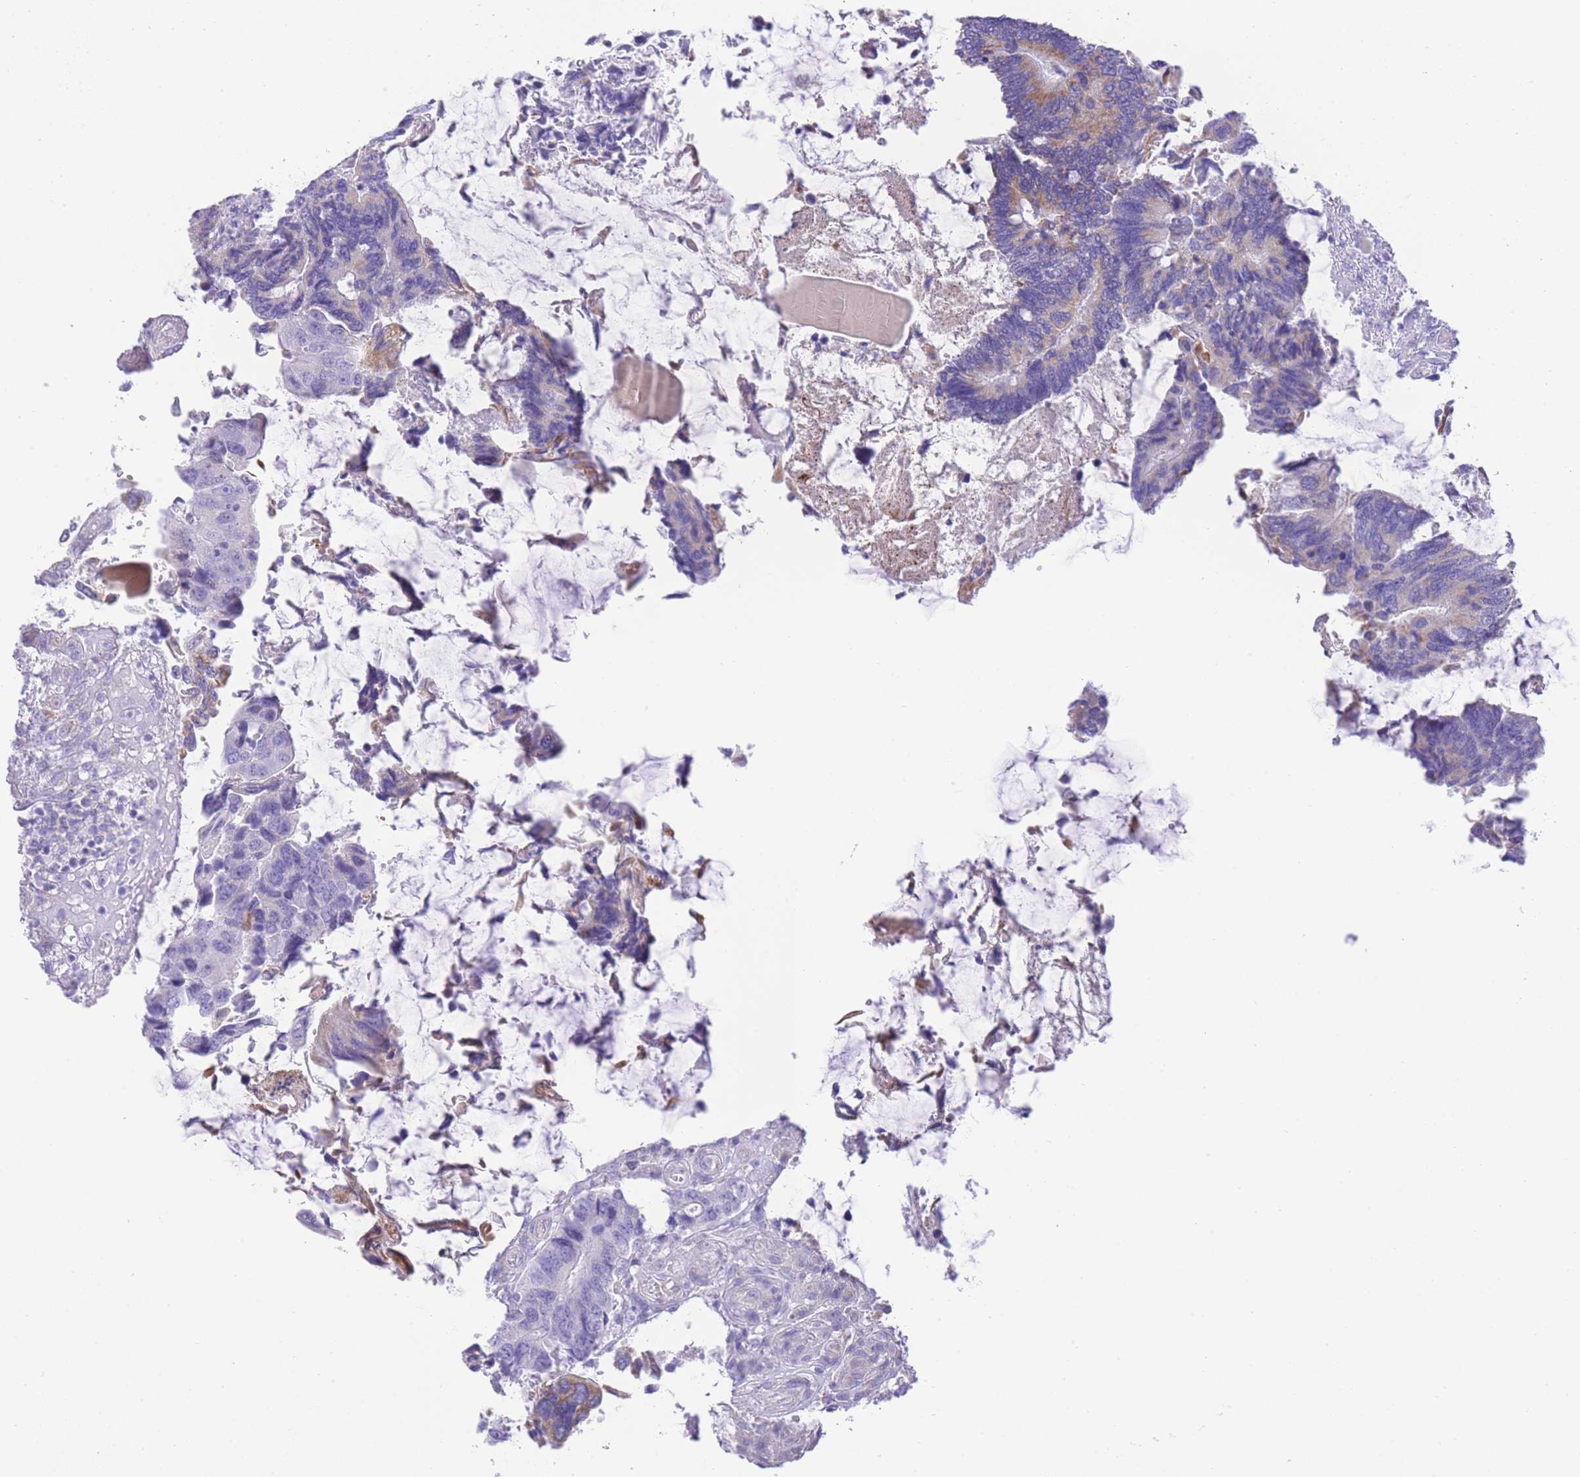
{"staining": {"intensity": "weak", "quantity": "<25%", "location": "cytoplasmic/membranous"}, "tissue": "colorectal cancer", "cell_type": "Tumor cells", "image_type": "cancer", "snomed": [{"axis": "morphology", "description": "Adenocarcinoma, NOS"}, {"axis": "topography", "description": "Colon"}], "caption": "There is no significant staining in tumor cells of adenocarcinoma (colorectal).", "gene": "ACSM4", "patient": {"sex": "male", "age": 87}}